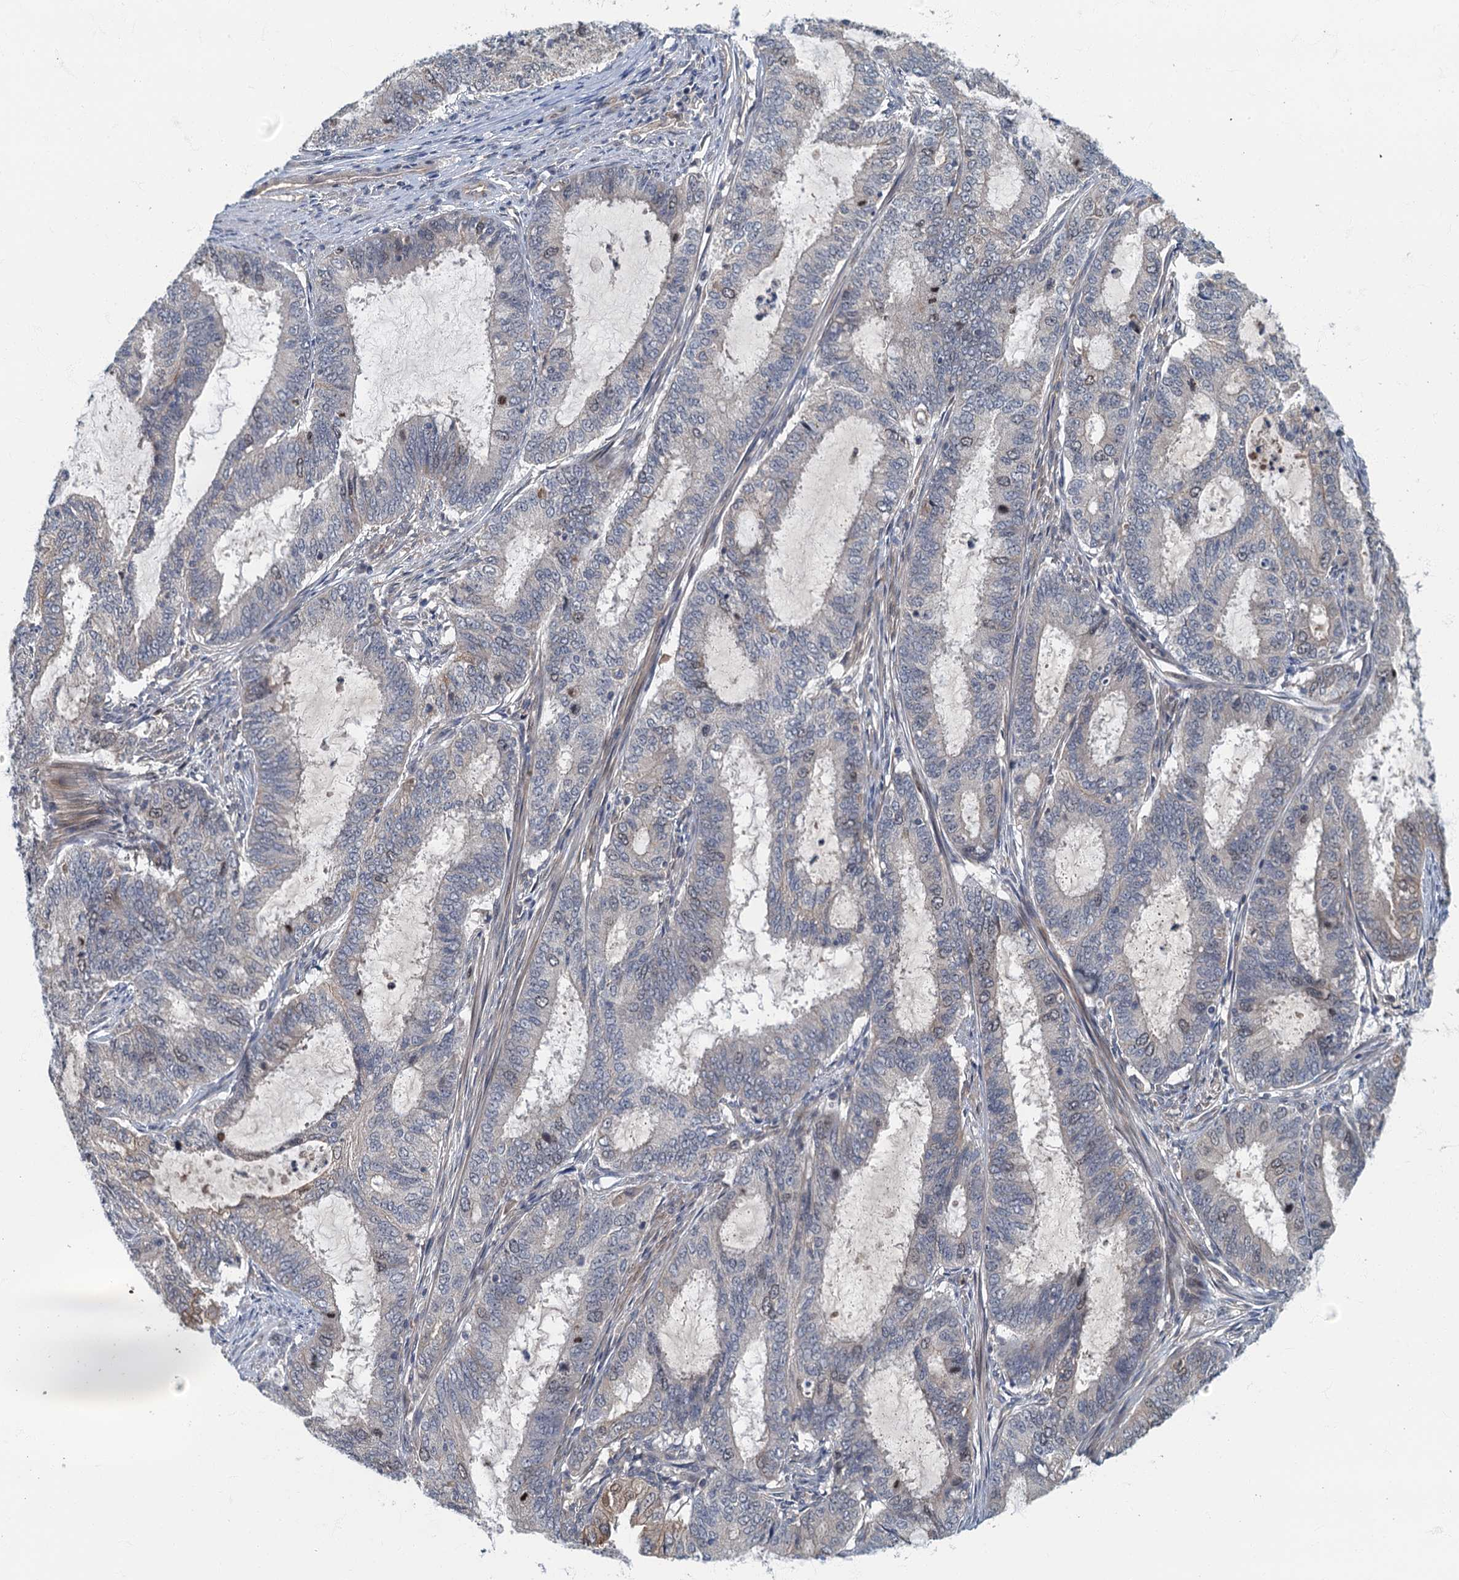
{"staining": {"intensity": "negative", "quantity": "none", "location": "none"}, "tissue": "endometrial cancer", "cell_type": "Tumor cells", "image_type": "cancer", "snomed": [{"axis": "morphology", "description": "Adenocarcinoma, NOS"}, {"axis": "topography", "description": "Endometrium"}], "caption": "The histopathology image shows no staining of tumor cells in endometrial adenocarcinoma. Nuclei are stained in blue.", "gene": "CKAP2L", "patient": {"sex": "female", "age": 51}}